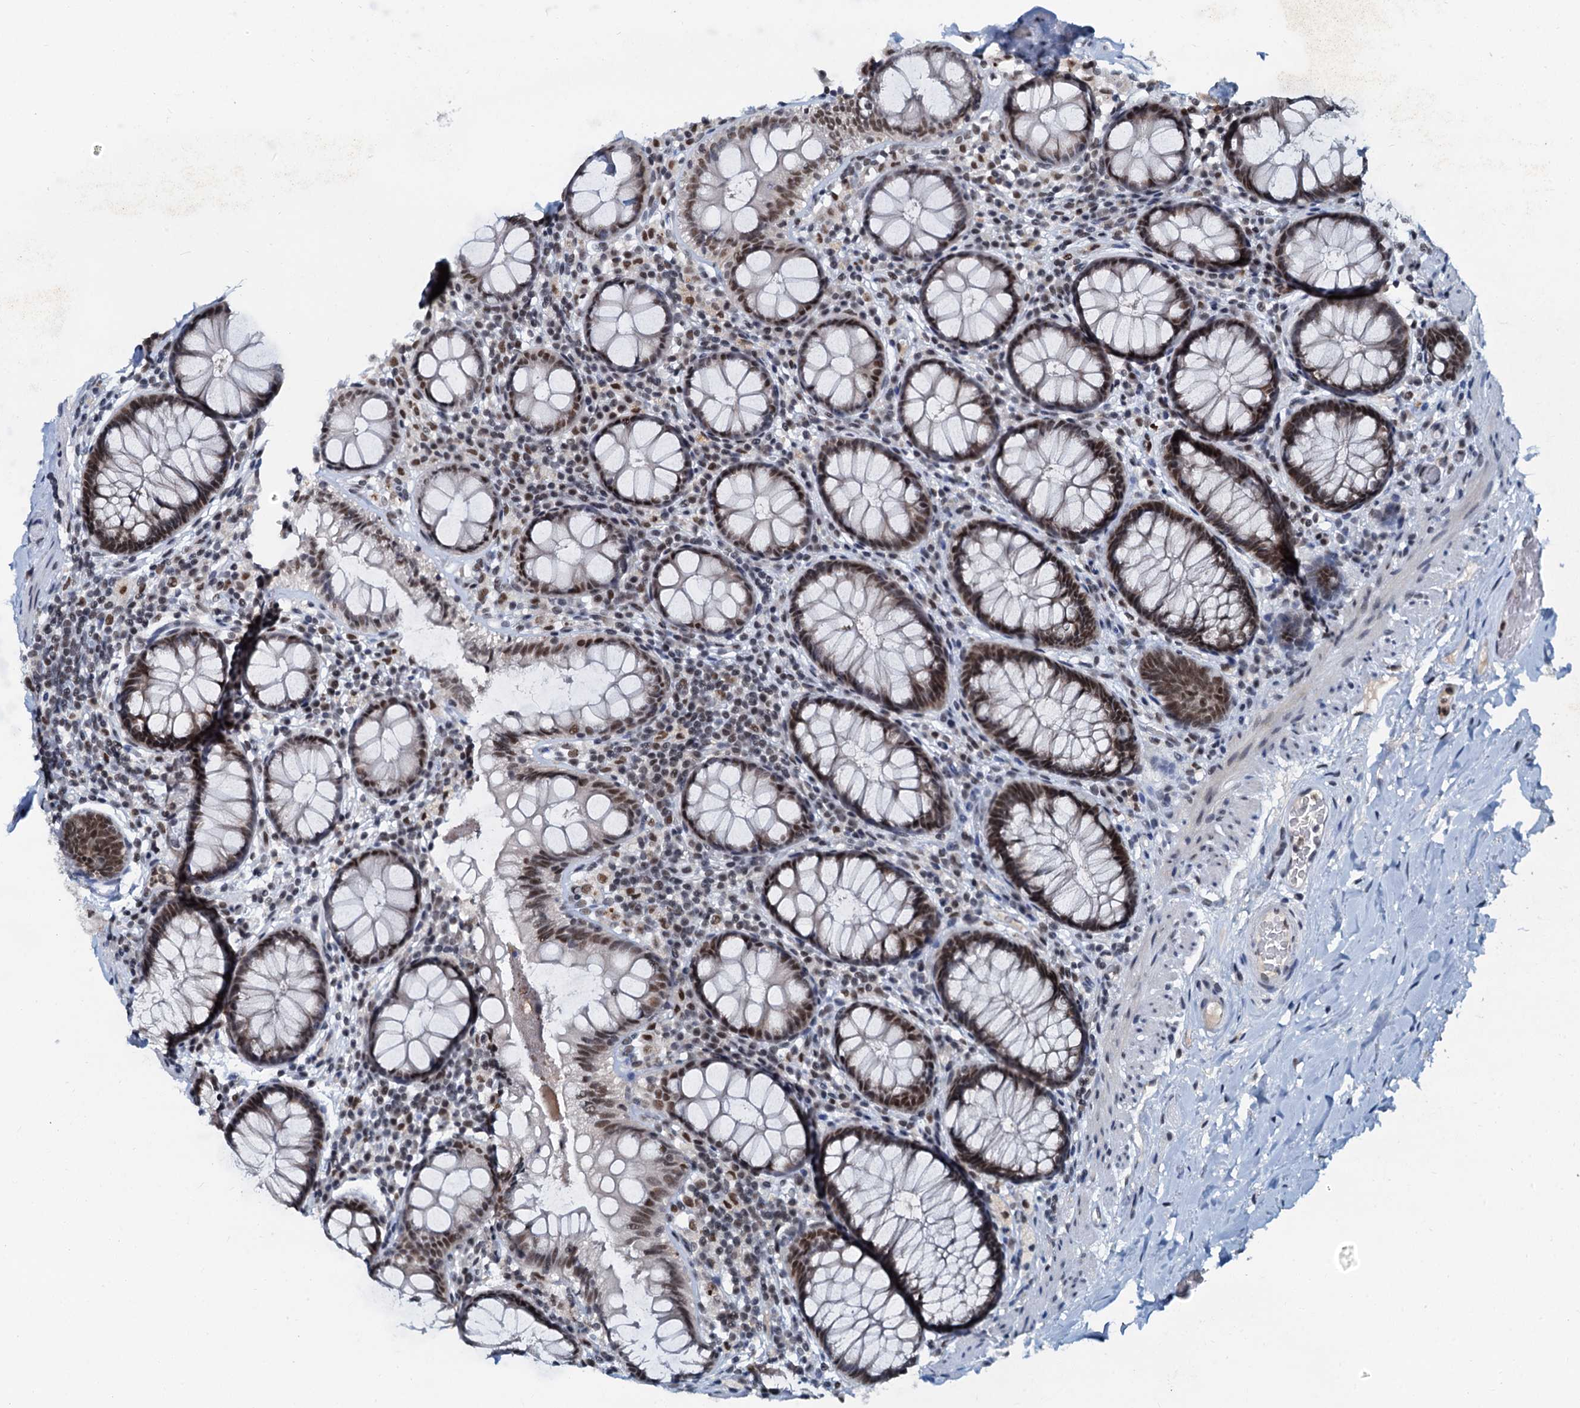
{"staining": {"intensity": "strong", "quantity": ">75%", "location": "nuclear"}, "tissue": "rectum", "cell_type": "Glandular cells", "image_type": "normal", "snomed": [{"axis": "morphology", "description": "Normal tissue, NOS"}, {"axis": "topography", "description": "Rectum"}], "caption": "Unremarkable rectum was stained to show a protein in brown. There is high levels of strong nuclear staining in approximately >75% of glandular cells.", "gene": "SNRPD1", "patient": {"sex": "male", "age": 83}}